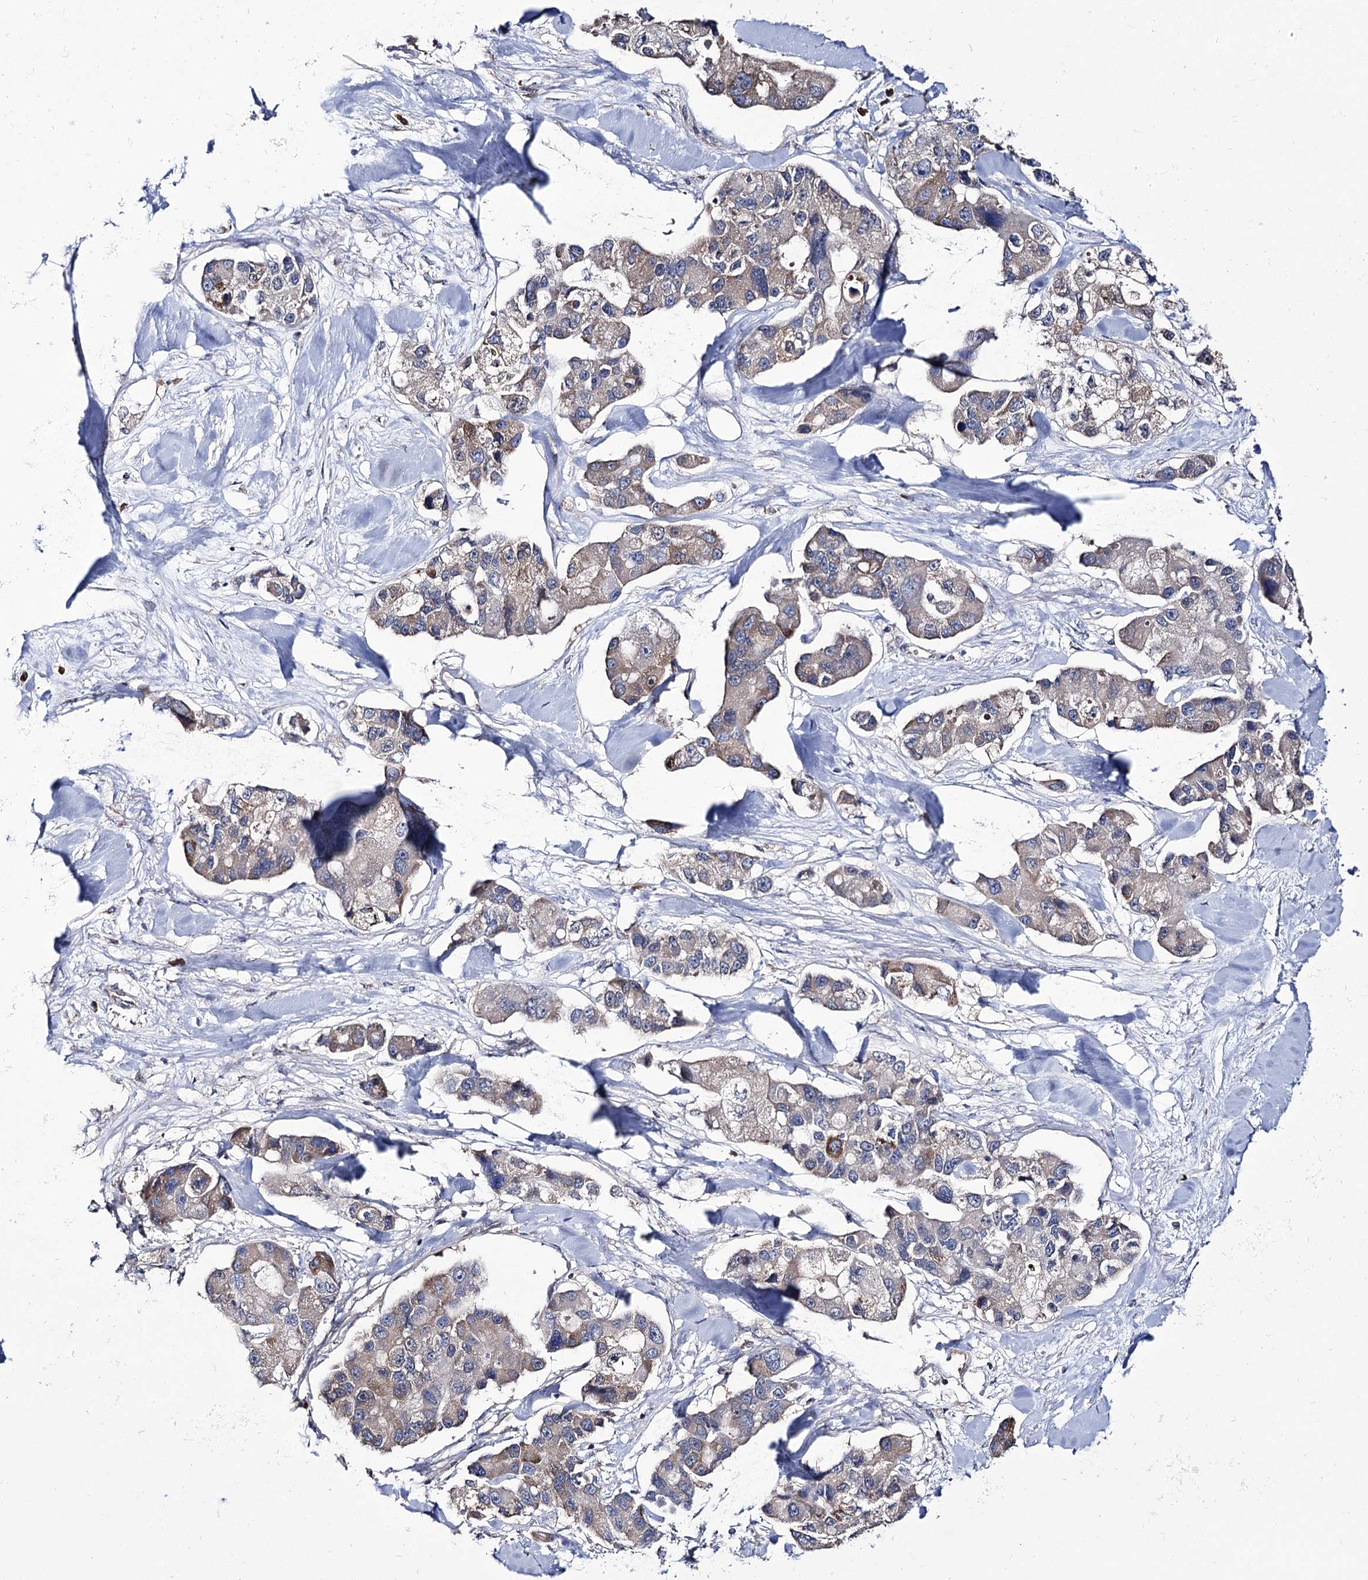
{"staining": {"intensity": "moderate", "quantity": ">75%", "location": "cytoplasmic/membranous"}, "tissue": "lung cancer", "cell_type": "Tumor cells", "image_type": "cancer", "snomed": [{"axis": "morphology", "description": "Adenocarcinoma, NOS"}, {"axis": "topography", "description": "Lung"}], "caption": "Human adenocarcinoma (lung) stained for a protein (brown) demonstrates moderate cytoplasmic/membranous positive staining in approximately >75% of tumor cells.", "gene": "PTER", "patient": {"sex": "female", "age": 54}}